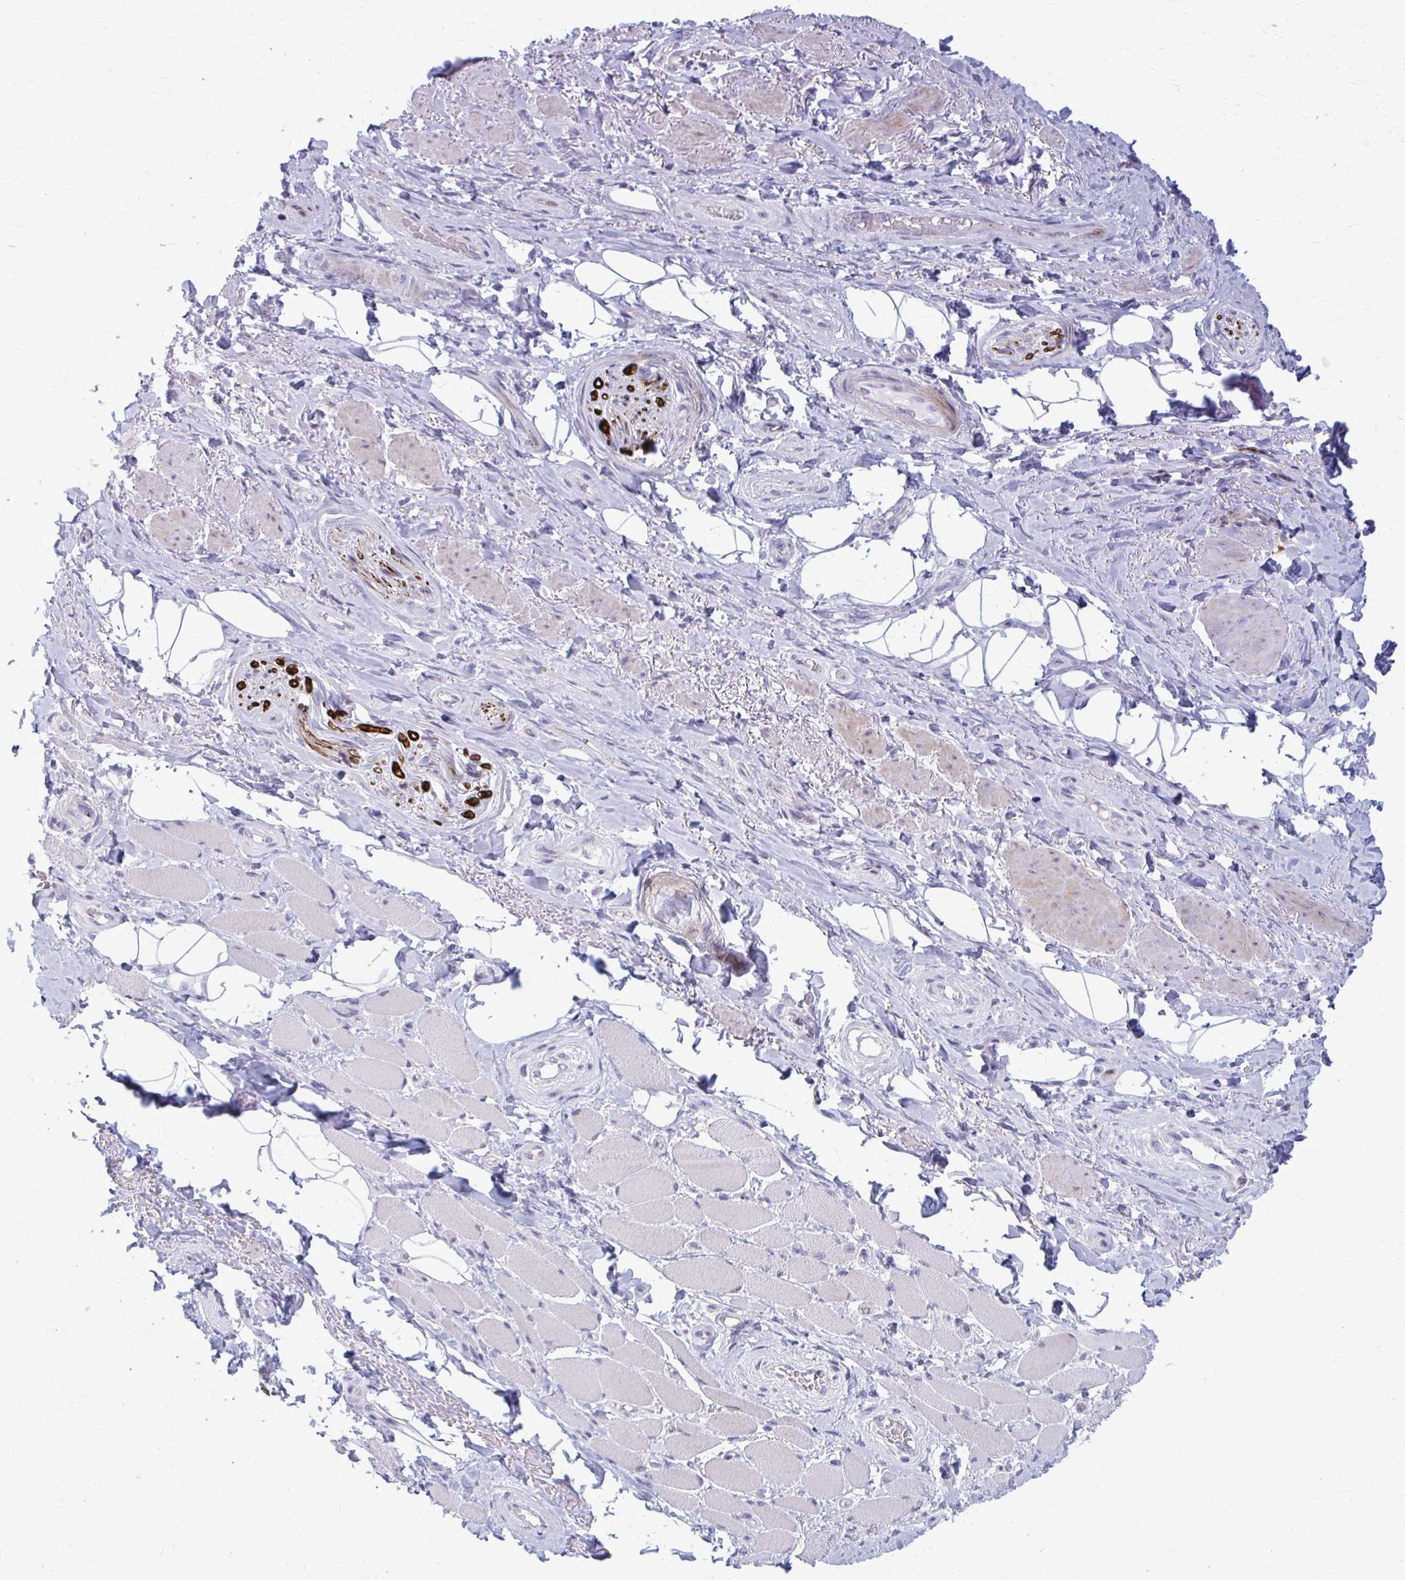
{"staining": {"intensity": "negative", "quantity": "none", "location": "none"}, "tissue": "adipose tissue", "cell_type": "Adipocytes", "image_type": "normal", "snomed": [{"axis": "morphology", "description": "Normal tissue, NOS"}, {"axis": "topography", "description": "Anal"}, {"axis": "topography", "description": "Peripheral nerve tissue"}], "caption": "Adipocytes are negative for brown protein staining in normal adipose tissue. (Stains: DAB immunohistochemistry (IHC) with hematoxylin counter stain, Microscopy: brightfield microscopy at high magnification).", "gene": "PEDS1", "patient": {"sex": "male", "age": 53}}